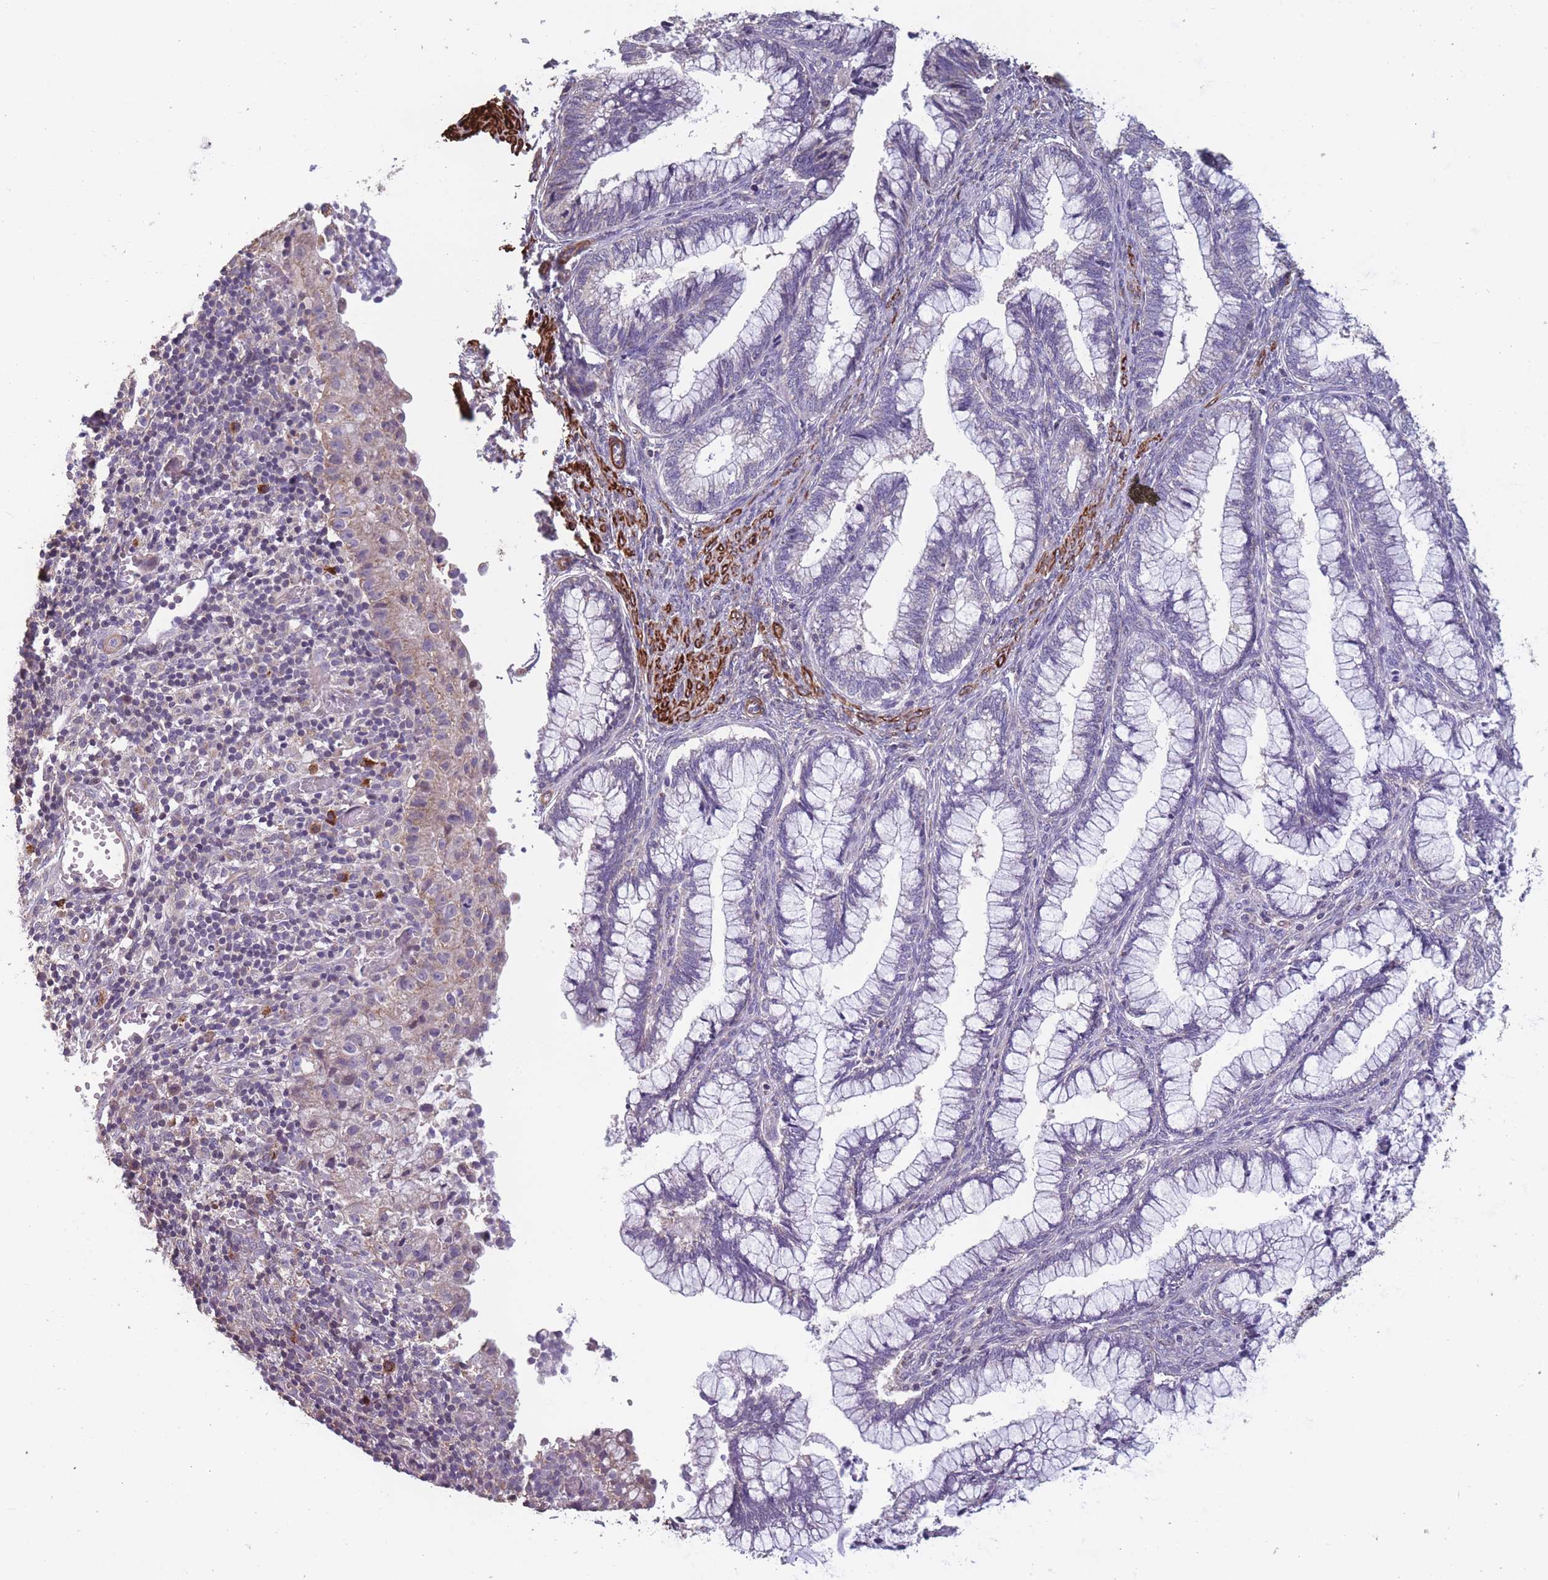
{"staining": {"intensity": "negative", "quantity": "none", "location": "none"}, "tissue": "cervical cancer", "cell_type": "Tumor cells", "image_type": "cancer", "snomed": [{"axis": "morphology", "description": "Adenocarcinoma, NOS"}, {"axis": "topography", "description": "Cervix"}], "caption": "This image is of adenocarcinoma (cervical) stained with immunohistochemistry (IHC) to label a protein in brown with the nuclei are counter-stained blue. There is no staining in tumor cells.", "gene": "TOMM40L", "patient": {"sex": "female", "age": 44}}